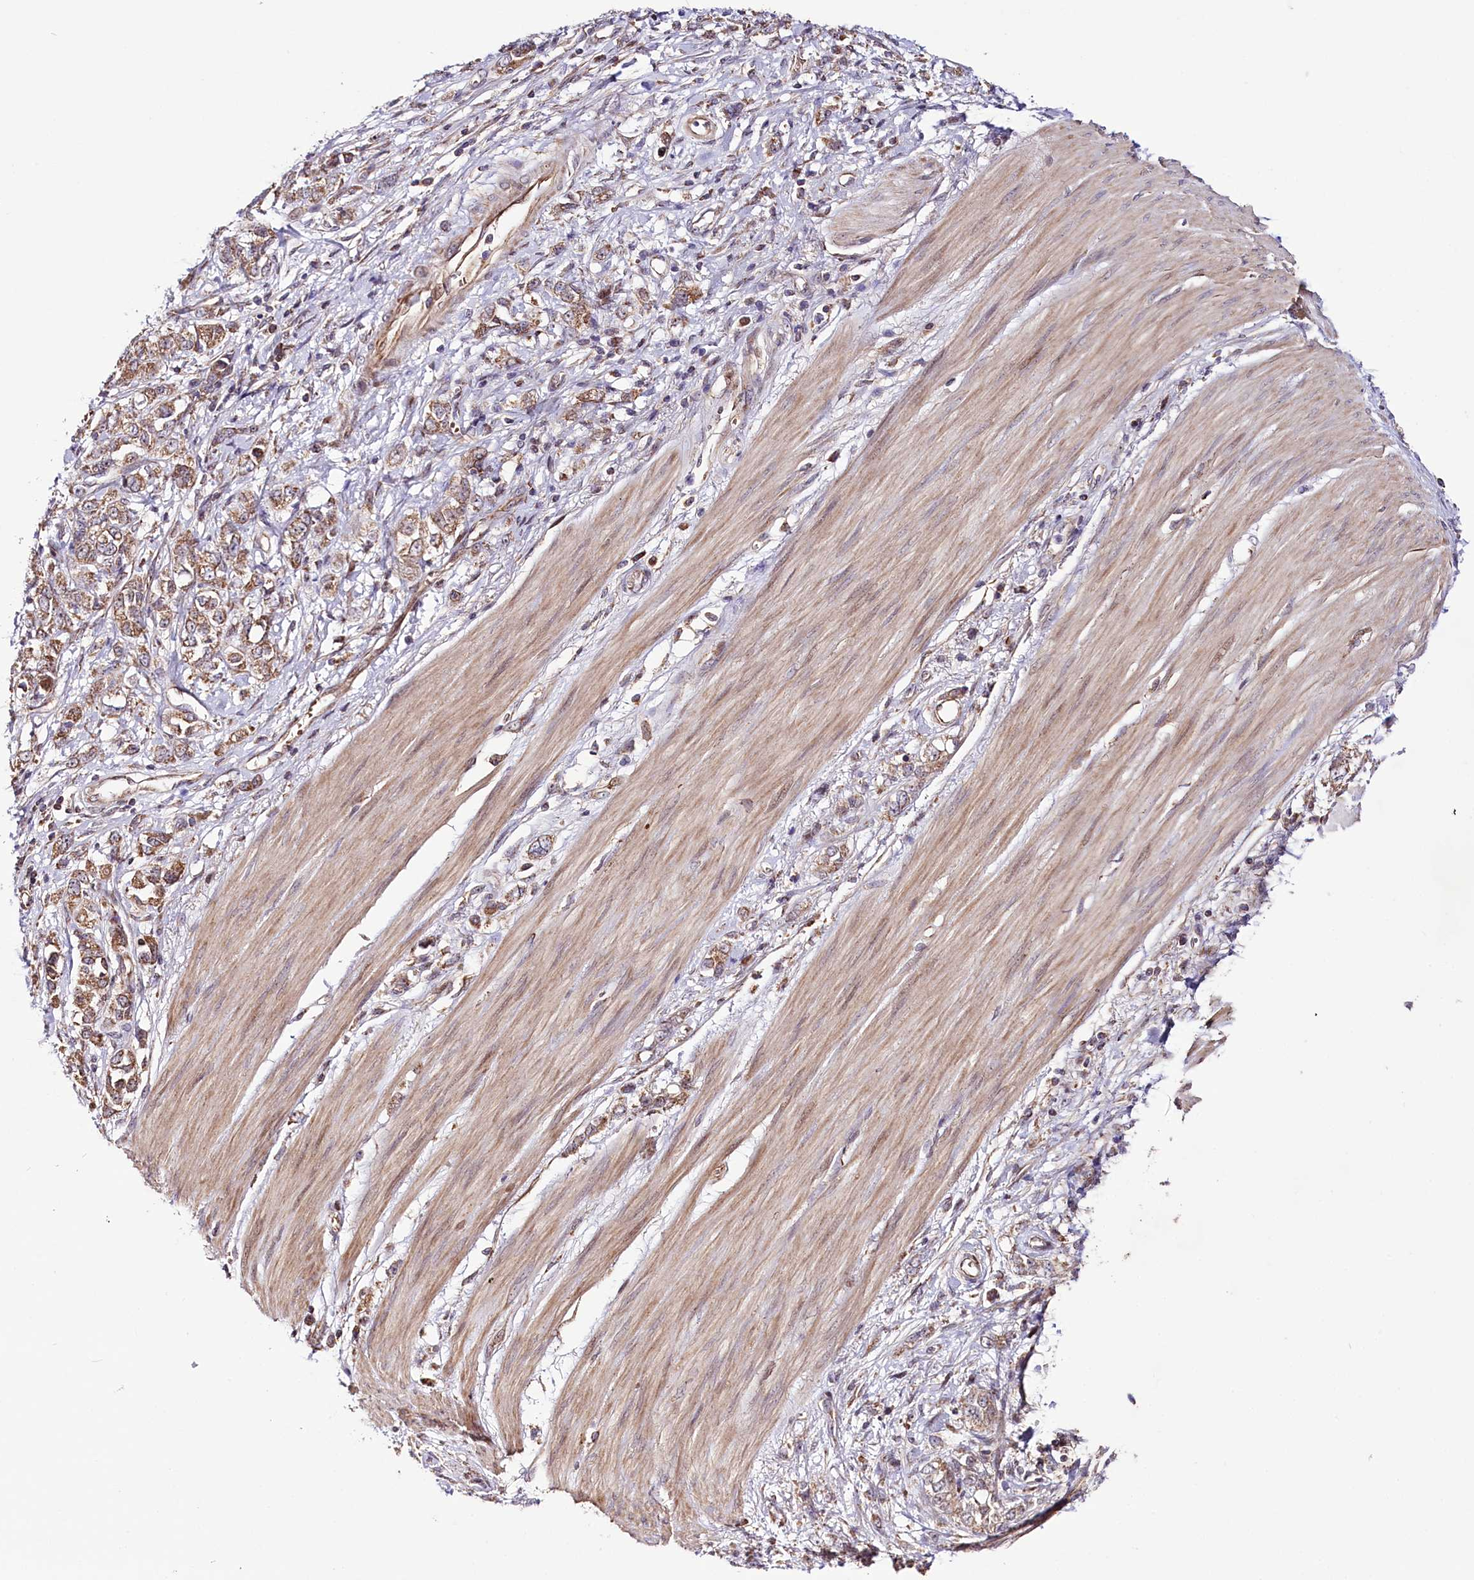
{"staining": {"intensity": "moderate", "quantity": ">75%", "location": "cytoplasmic/membranous"}, "tissue": "stomach cancer", "cell_type": "Tumor cells", "image_type": "cancer", "snomed": [{"axis": "morphology", "description": "Adenocarcinoma, NOS"}, {"axis": "topography", "description": "Stomach"}], "caption": "Stomach cancer (adenocarcinoma) was stained to show a protein in brown. There is medium levels of moderate cytoplasmic/membranous expression in about >75% of tumor cells. Nuclei are stained in blue.", "gene": "ST7", "patient": {"sex": "female", "age": 76}}